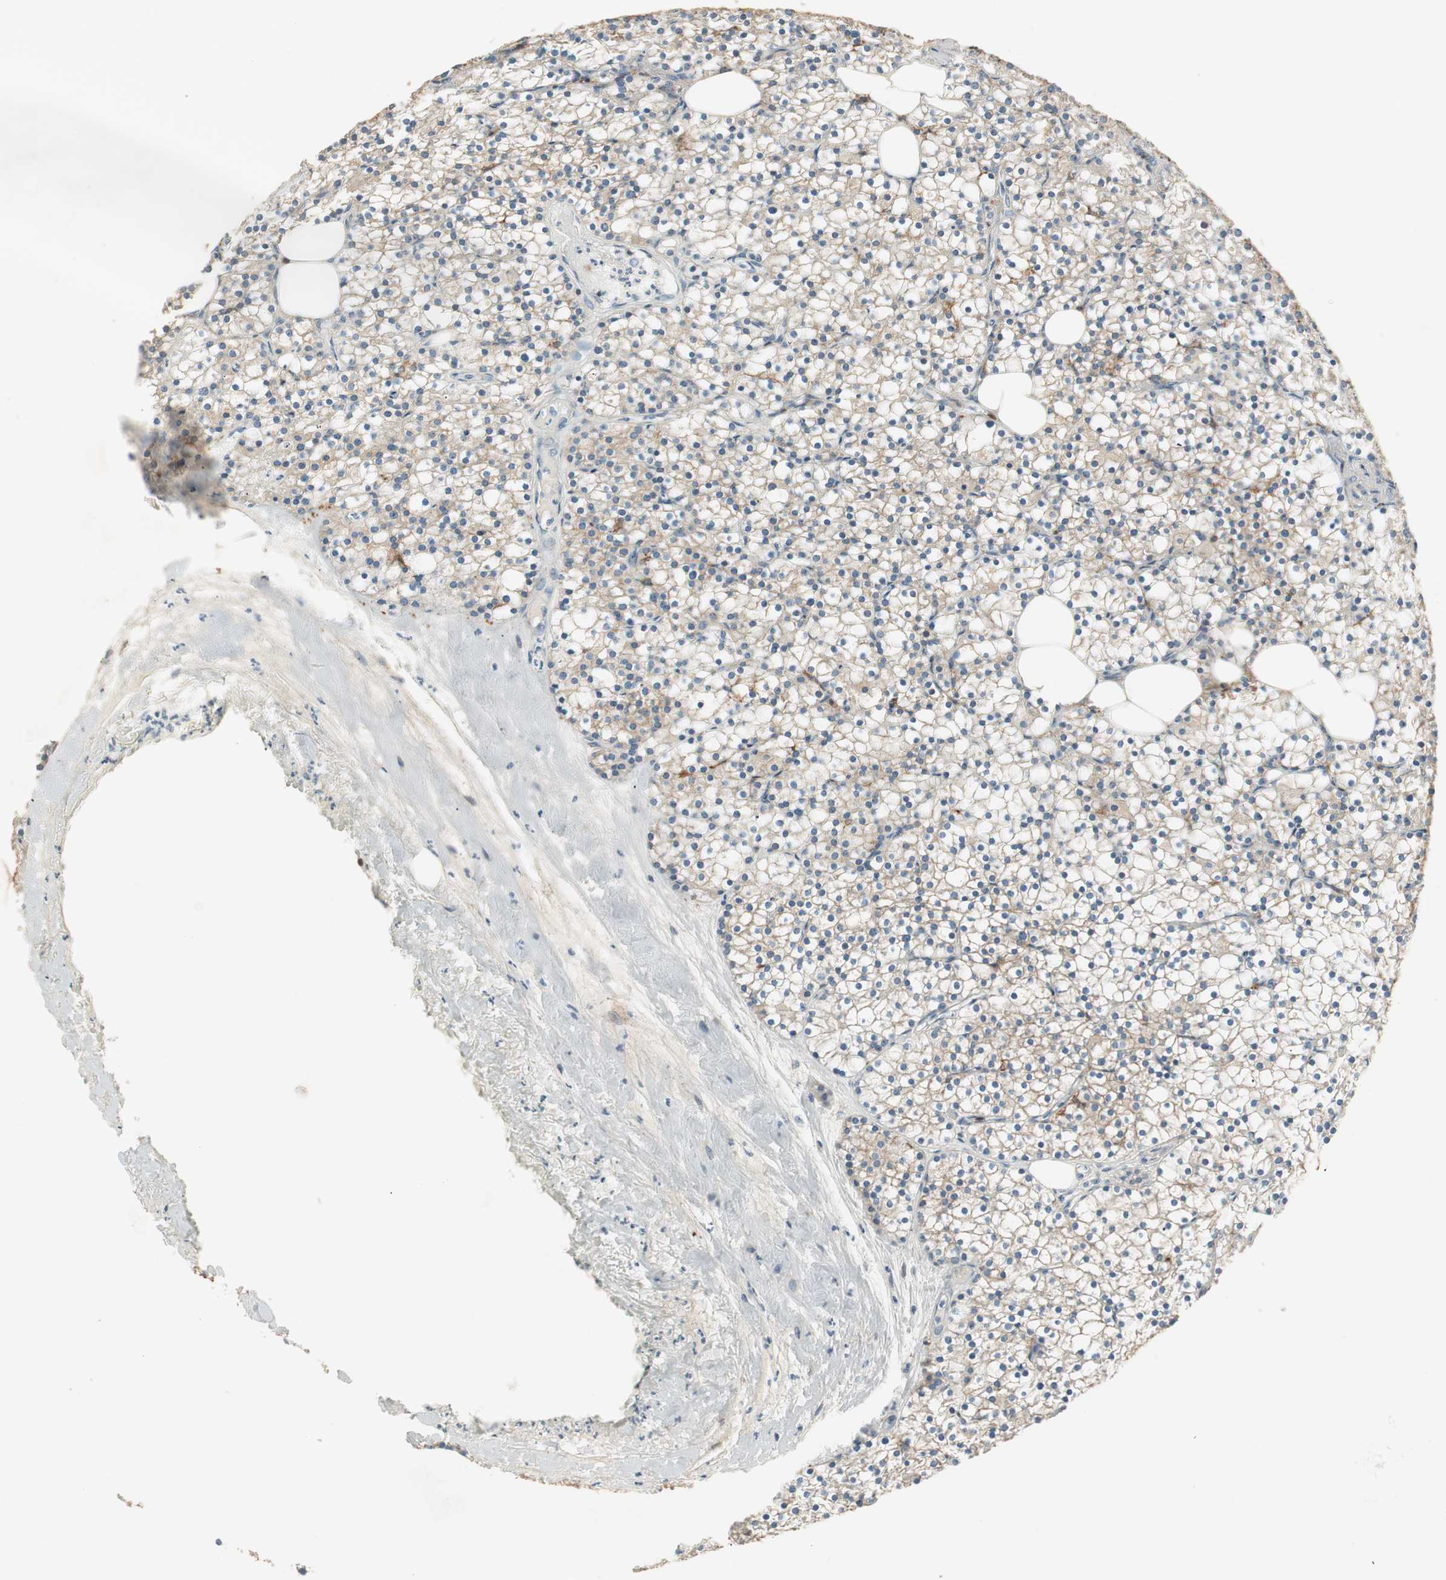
{"staining": {"intensity": "weak", "quantity": ">75%", "location": "cytoplasmic/membranous"}, "tissue": "parathyroid gland", "cell_type": "Glandular cells", "image_type": "normal", "snomed": [{"axis": "morphology", "description": "Normal tissue, NOS"}, {"axis": "topography", "description": "Parathyroid gland"}], "caption": "Brown immunohistochemical staining in normal parathyroid gland displays weak cytoplasmic/membranous positivity in approximately >75% of glandular cells. (DAB = brown stain, brightfield microscopy at high magnification).", "gene": "BIN1", "patient": {"sex": "female", "age": 63}}